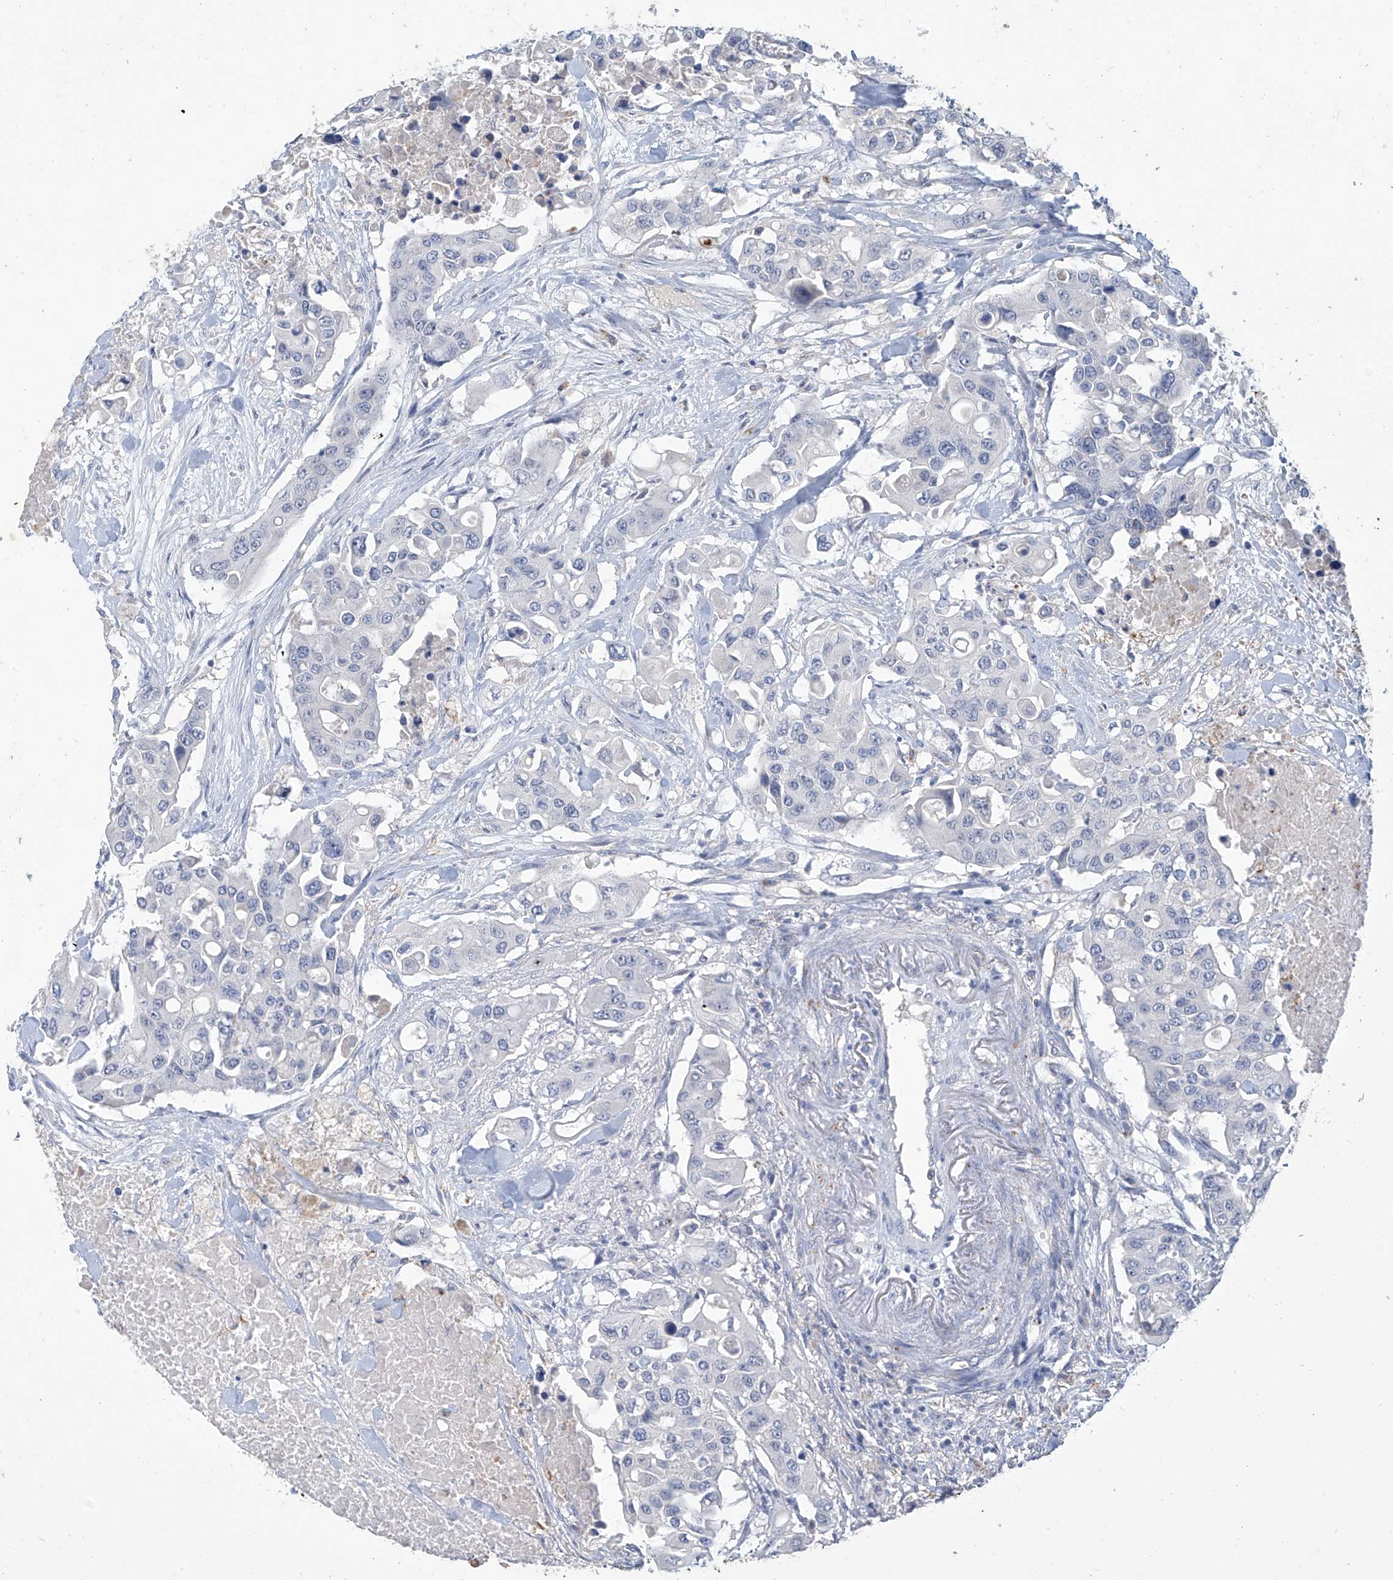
{"staining": {"intensity": "negative", "quantity": "none", "location": "none"}, "tissue": "colorectal cancer", "cell_type": "Tumor cells", "image_type": "cancer", "snomed": [{"axis": "morphology", "description": "Adenocarcinoma, NOS"}, {"axis": "topography", "description": "Colon"}], "caption": "Photomicrograph shows no significant protein staining in tumor cells of adenocarcinoma (colorectal). (IHC, brightfield microscopy, high magnification).", "gene": "OGT", "patient": {"sex": "male", "age": 77}}